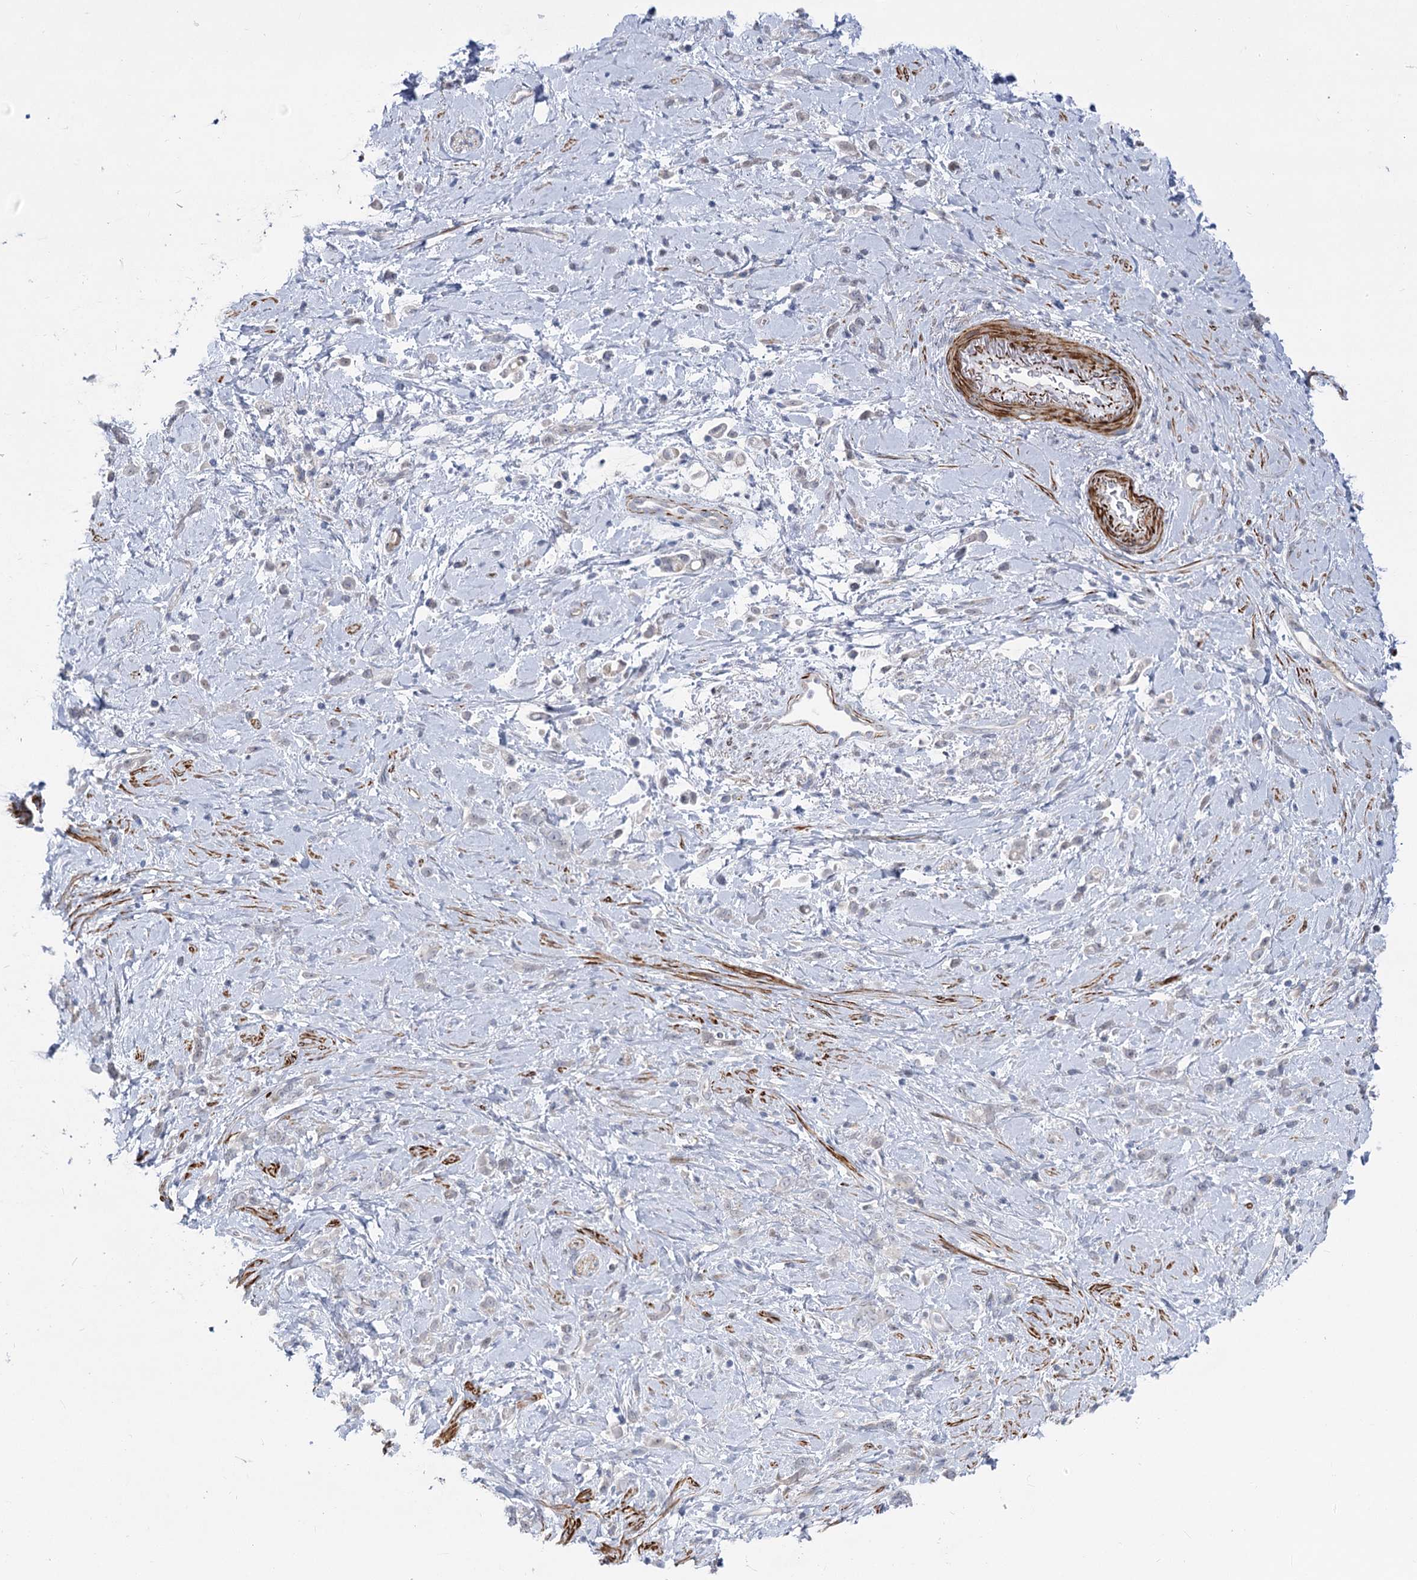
{"staining": {"intensity": "negative", "quantity": "none", "location": "none"}, "tissue": "stomach cancer", "cell_type": "Tumor cells", "image_type": "cancer", "snomed": [{"axis": "morphology", "description": "Adenocarcinoma, NOS"}, {"axis": "topography", "description": "Stomach"}], "caption": "The histopathology image displays no significant expression in tumor cells of stomach cancer (adenocarcinoma).", "gene": "ARSI", "patient": {"sex": "female", "age": 60}}